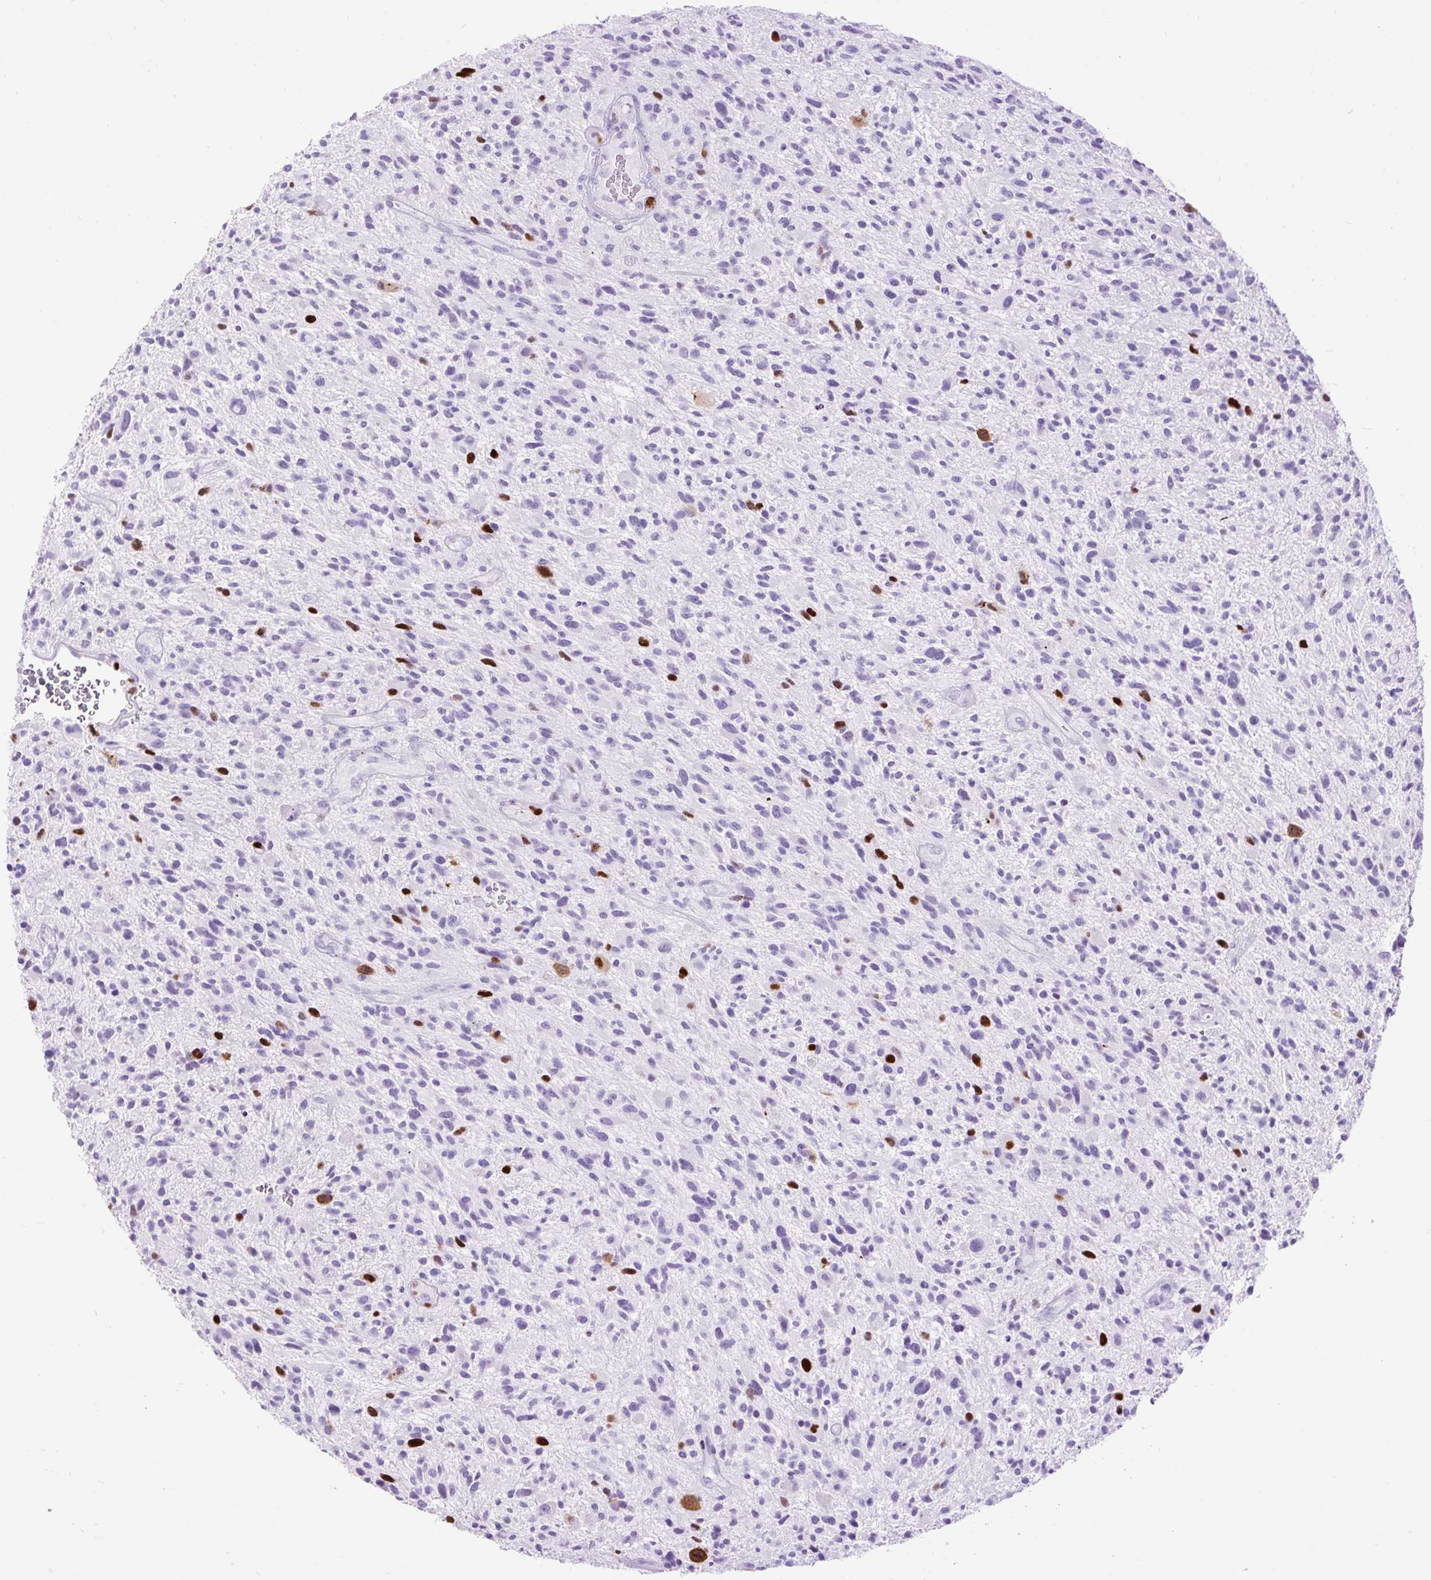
{"staining": {"intensity": "strong", "quantity": "<25%", "location": "nuclear"}, "tissue": "glioma", "cell_type": "Tumor cells", "image_type": "cancer", "snomed": [{"axis": "morphology", "description": "Glioma, malignant, High grade"}, {"axis": "topography", "description": "Brain"}], "caption": "A high-resolution photomicrograph shows IHC staining of malignant glioma (high-grade), which displays strong nuclear expression in approximately <25% of tumor cells.", "gene": "RACGAP1", "patient": {"sex": "male", "age": 47}}